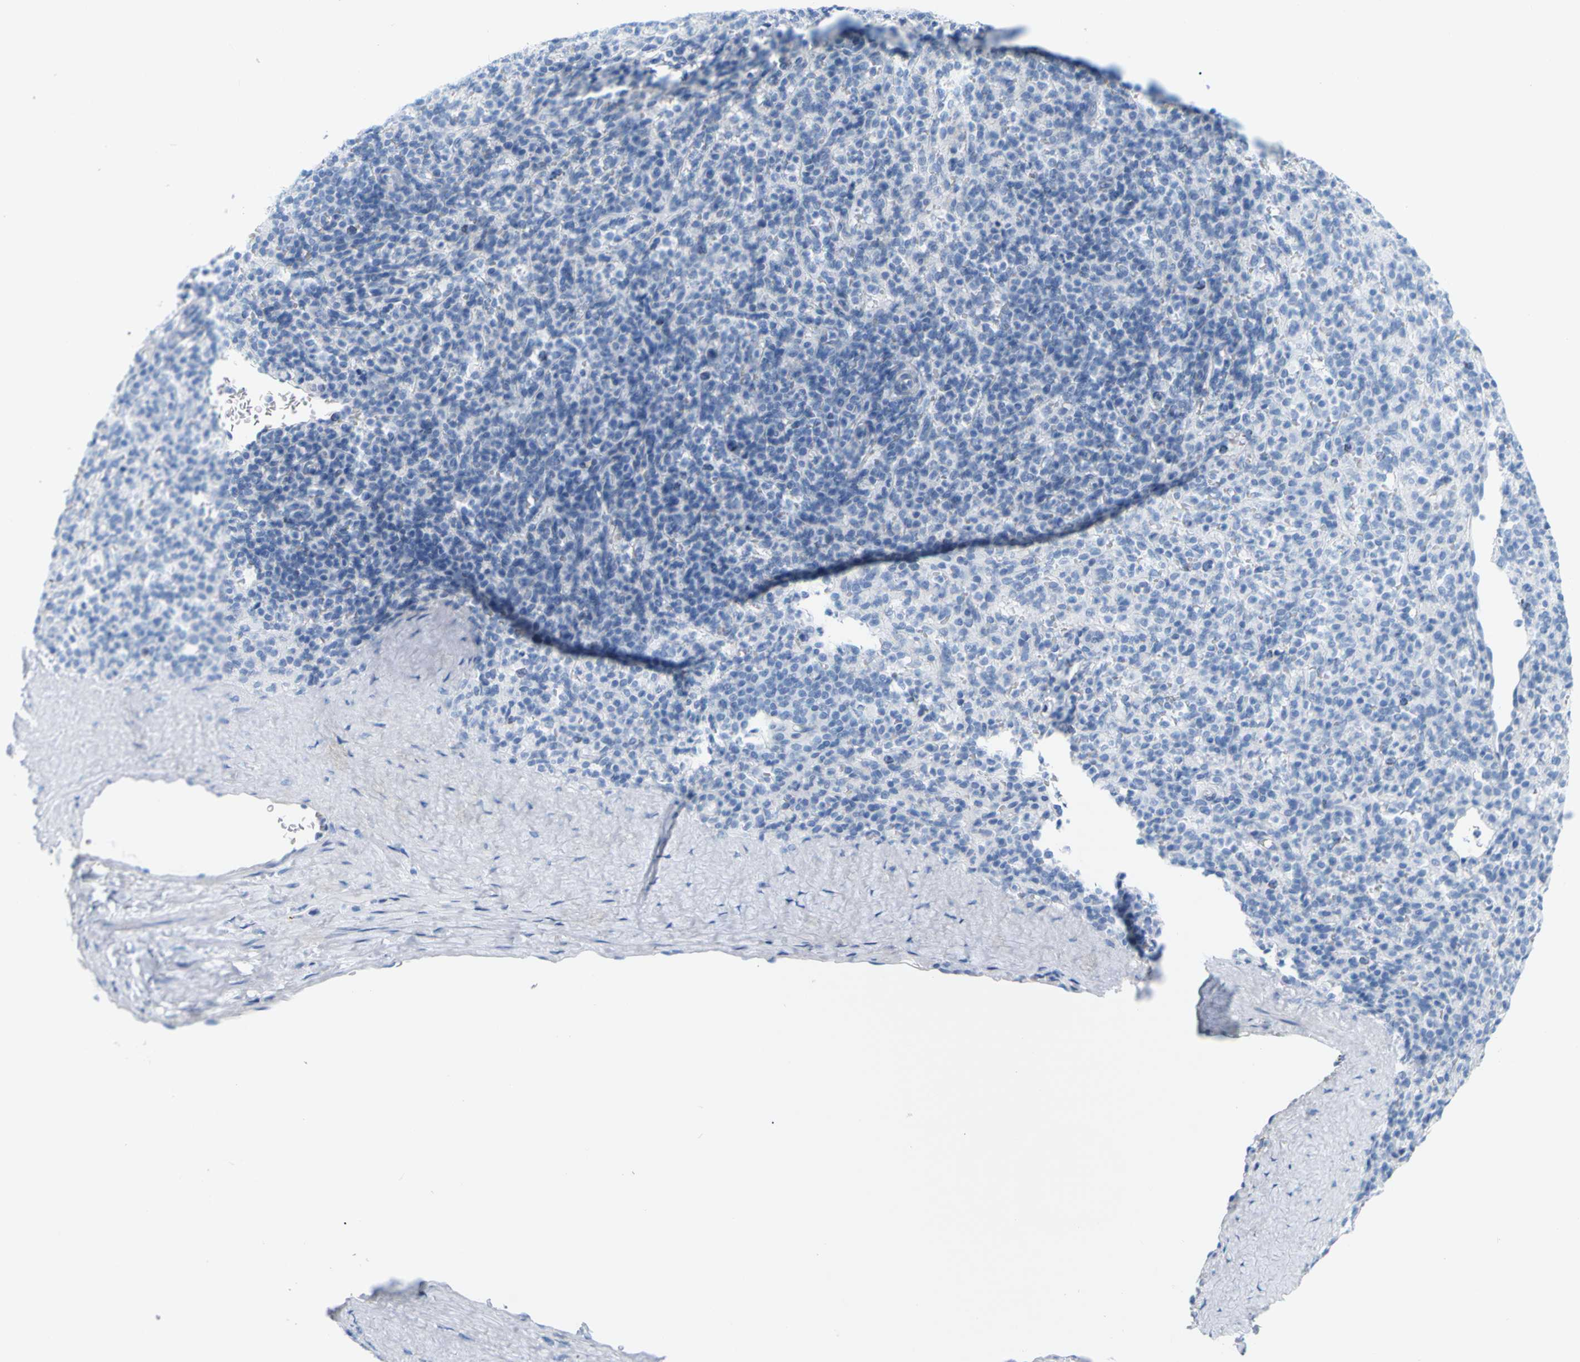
{"staining": {"intensity": "negative", "quantity": "none", "location": "none"}, "tissue": "spleen", "cell_type": "Cells in red pulp", "image_type": "normal", "snomed": [{"axis": "morphology", "description": "Normal tissue, NOS"}, {"axis": "topography", "description": "Spleen"}], "caption": "Spleen was stained to show a protein in brown. There is no significant positivity in cells in red pulp. (IHC, brightfield microscopy, high magnification).", "gene": "OPN1SW", "patient": {"sex": "male", "age": 36}}